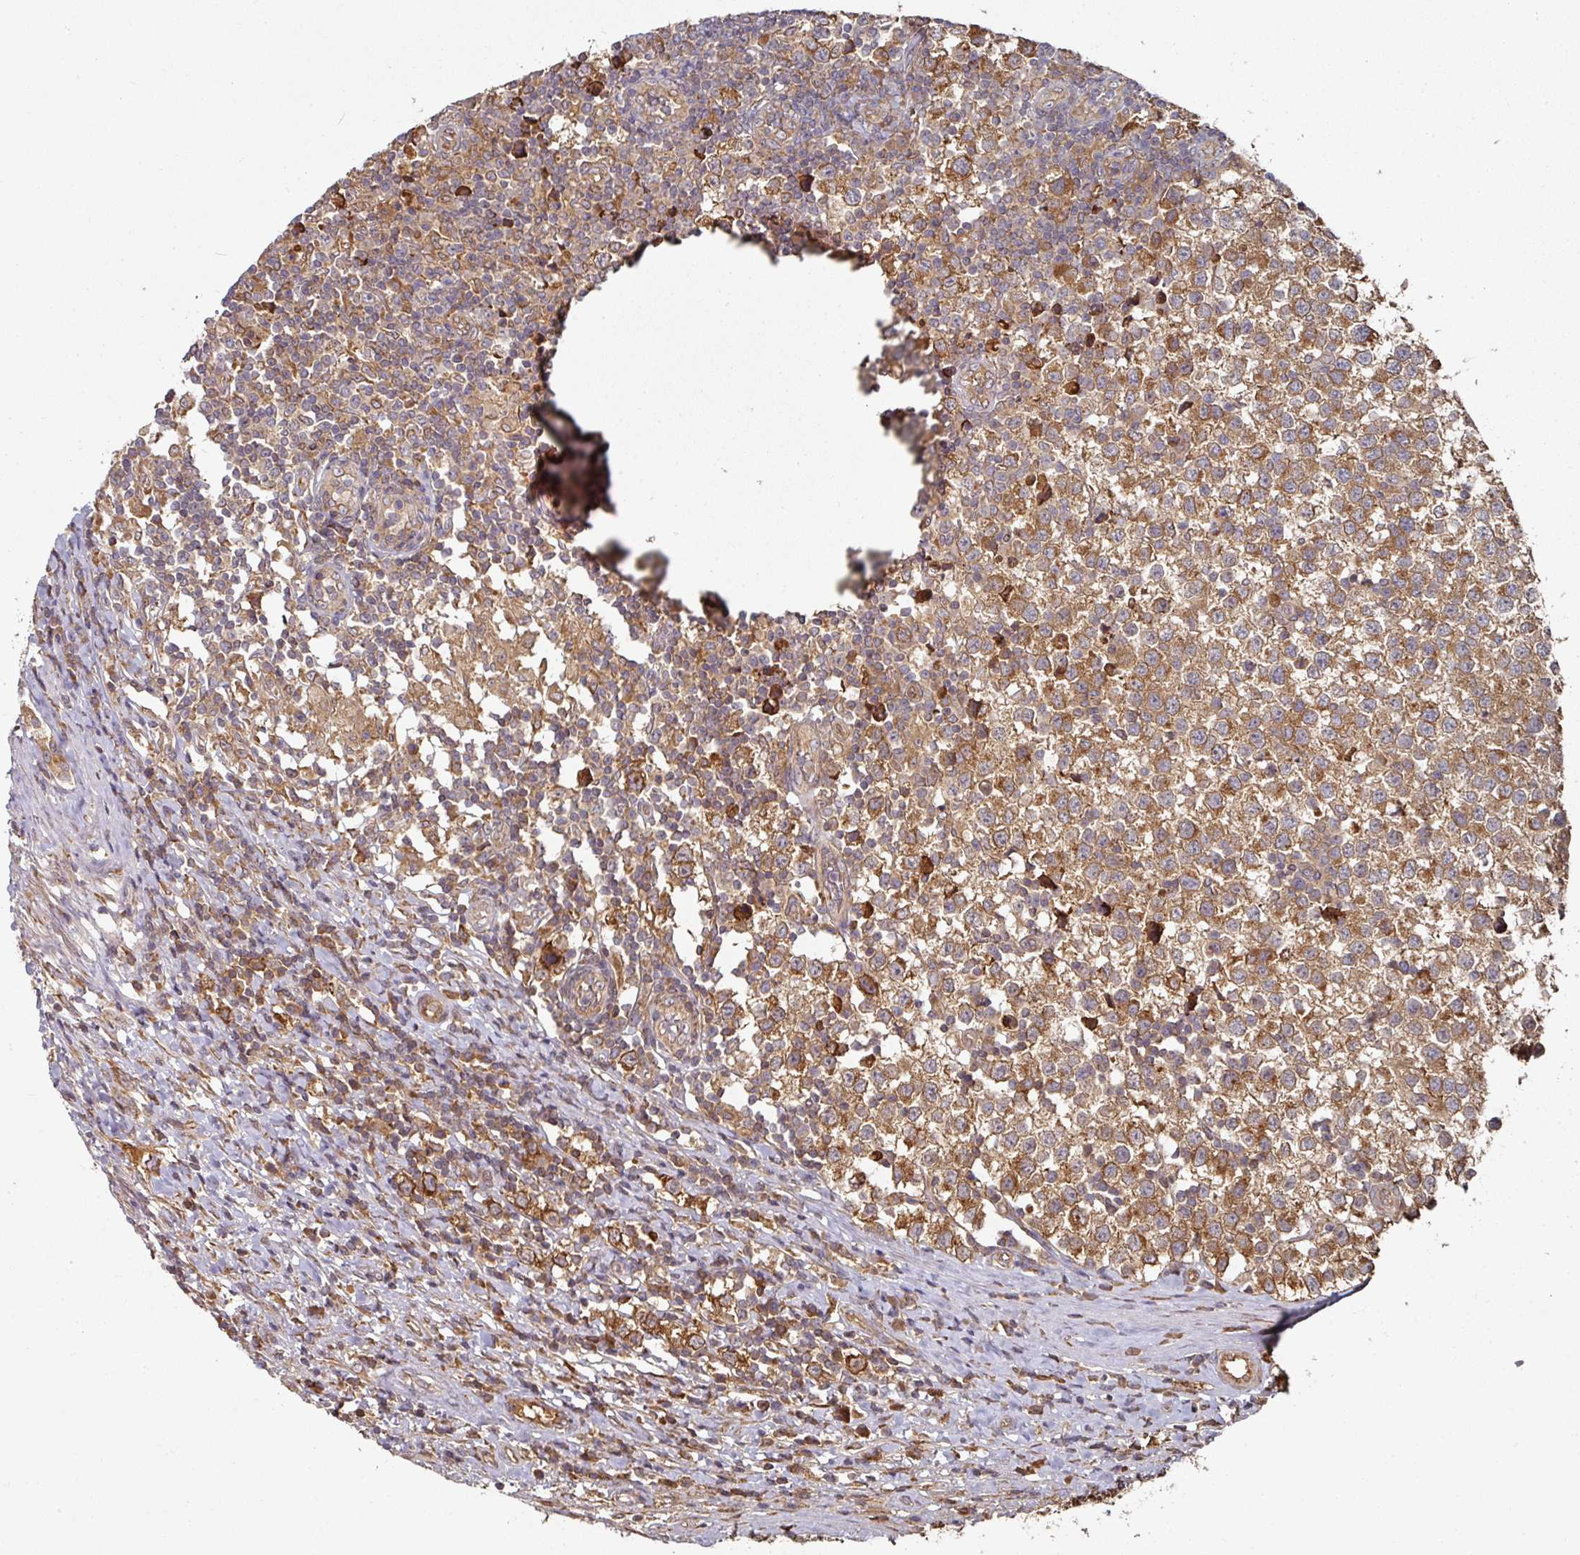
{"staining": {"intensity": "moderate", "quantity": ">75%", "location": "cytoplasmic/membranous"}, "tissue": "testis cancer", "cell_type": "Tumor cells", "image_type": "cancer", "snomed": [{"axis": "morphology", "description": "Seminoma, NOS"}, {"axis": "topography", "description": "Testis"}], "caption": "Brown immunohistochemical staining in testis cancer (seminoma) displays moderate cytoplasmic/membranous staining in approximately >75% of tumor cells.", "gene": "CEP95", "patient": {"sex": "male", "age": 34}}